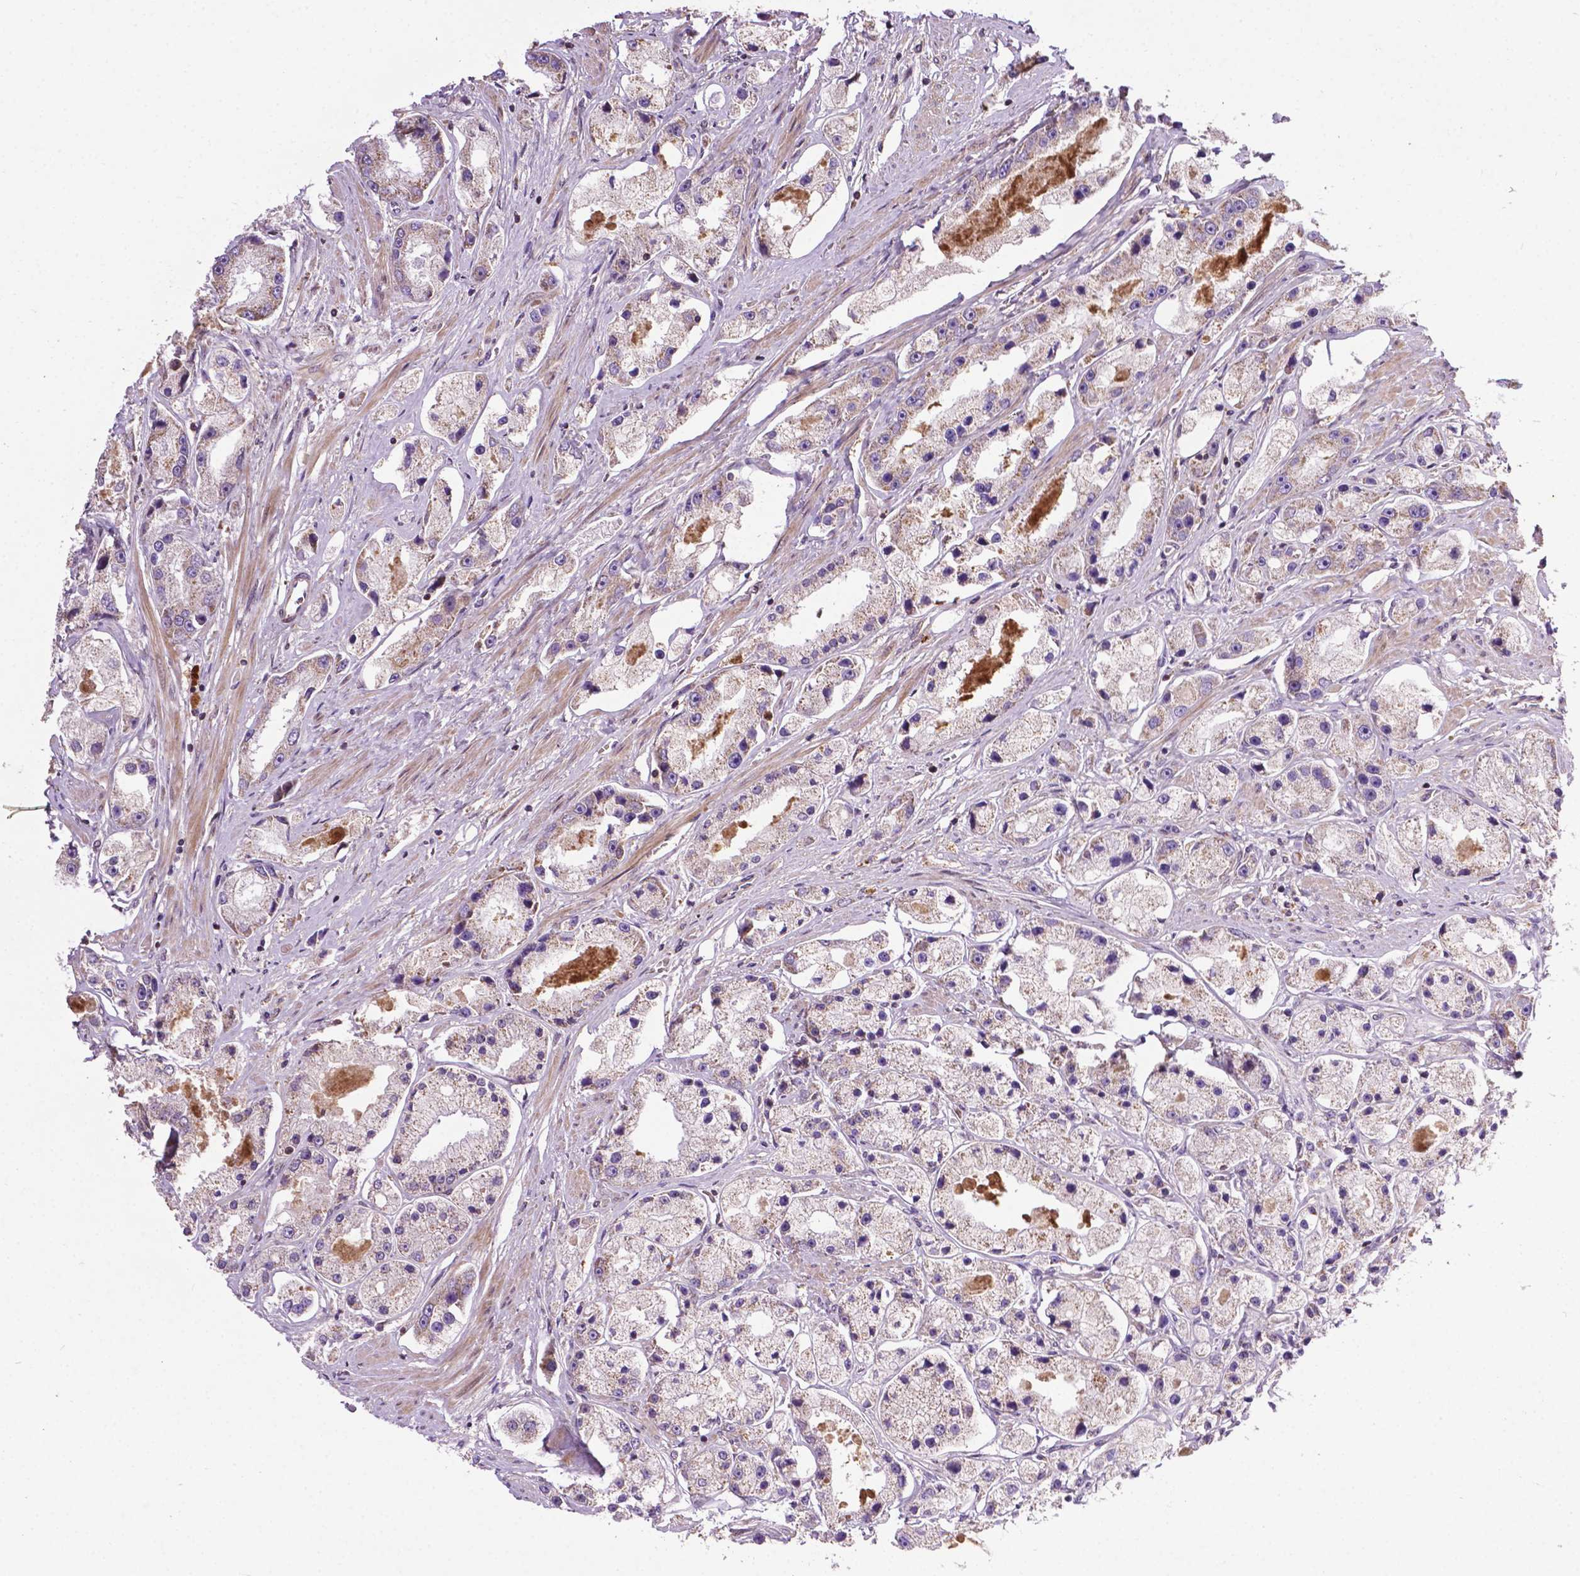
{"staining": {"intensity": "negative", "quantity": "none", "location": "none"}, "tissue": "prostate cancer", "cell_type": "Tumor cells", "image_type": "cancer", "snomed": [{"axis": "morphology", "description": "Adenocarcinoma, High grade"}, {"axis": "topography", "description": "Prostate"}], "caption": "Prostate adenocarcinoma (high-grade) was stained to show a protein in brown. There is no significant staining in tumor cells.", "gene": "SPNS2", "patient": {"sex": "male", "age": 67}}